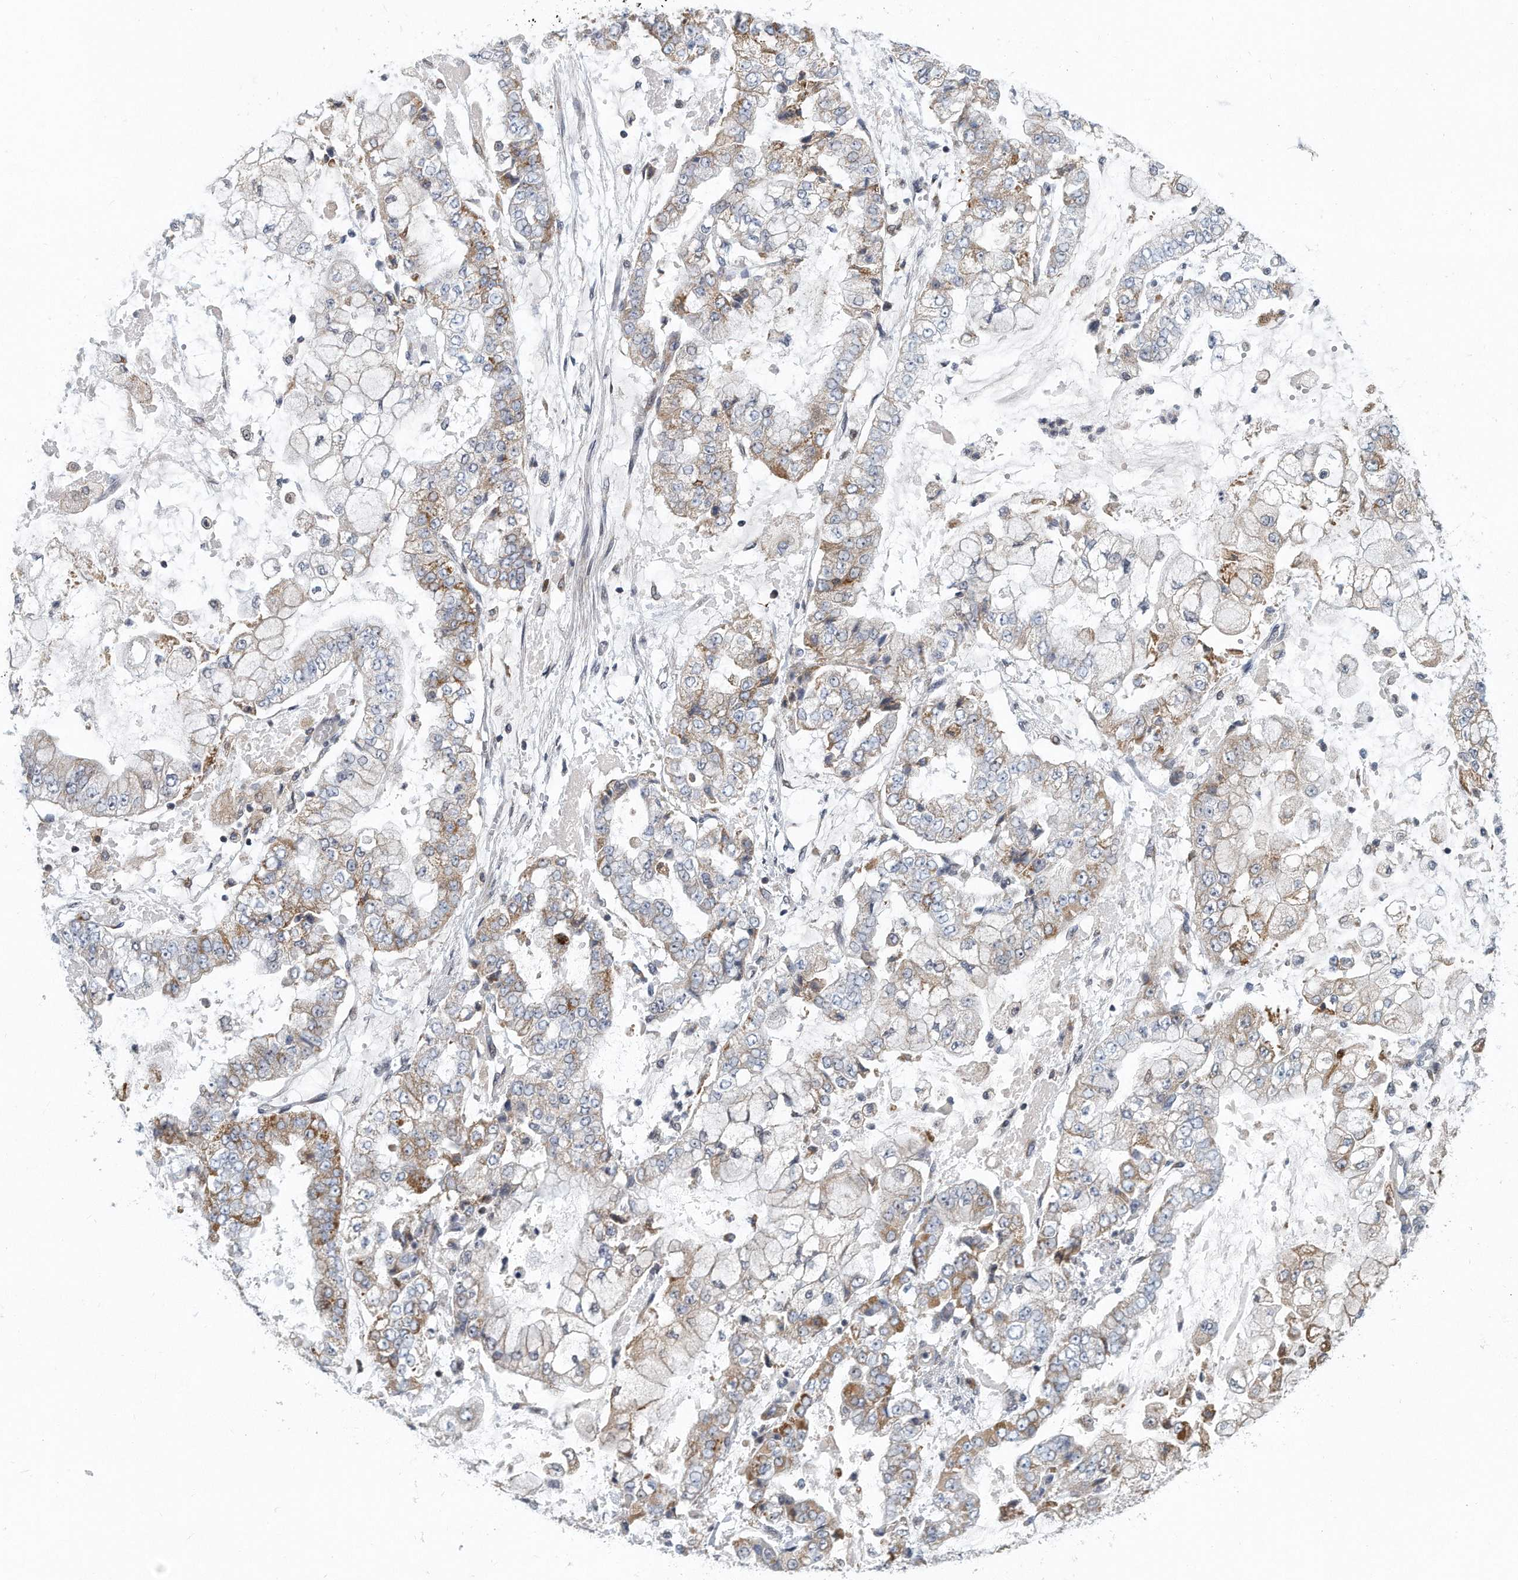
{"staining": {"intensity": "moderate", "quantity": "25%-75%", "location": "cytoplasmic/membranous"}, "tissue": "stomach cancer", "cell_type": "Tumor cells", "image_type": "cancer", "snomed": [{"axis": "morphology", "description": "Adenocarcinoma, NOS"}, {"axis": "topography", "description": "Stomach"}], "caption": "Stomach cancer tissue displays moderate cytoplasmic/membranous positivity in approximately 25%-75% of tumor cells", "gene": "VLDLR", "patient": {"sex": "male", "age": 76}}